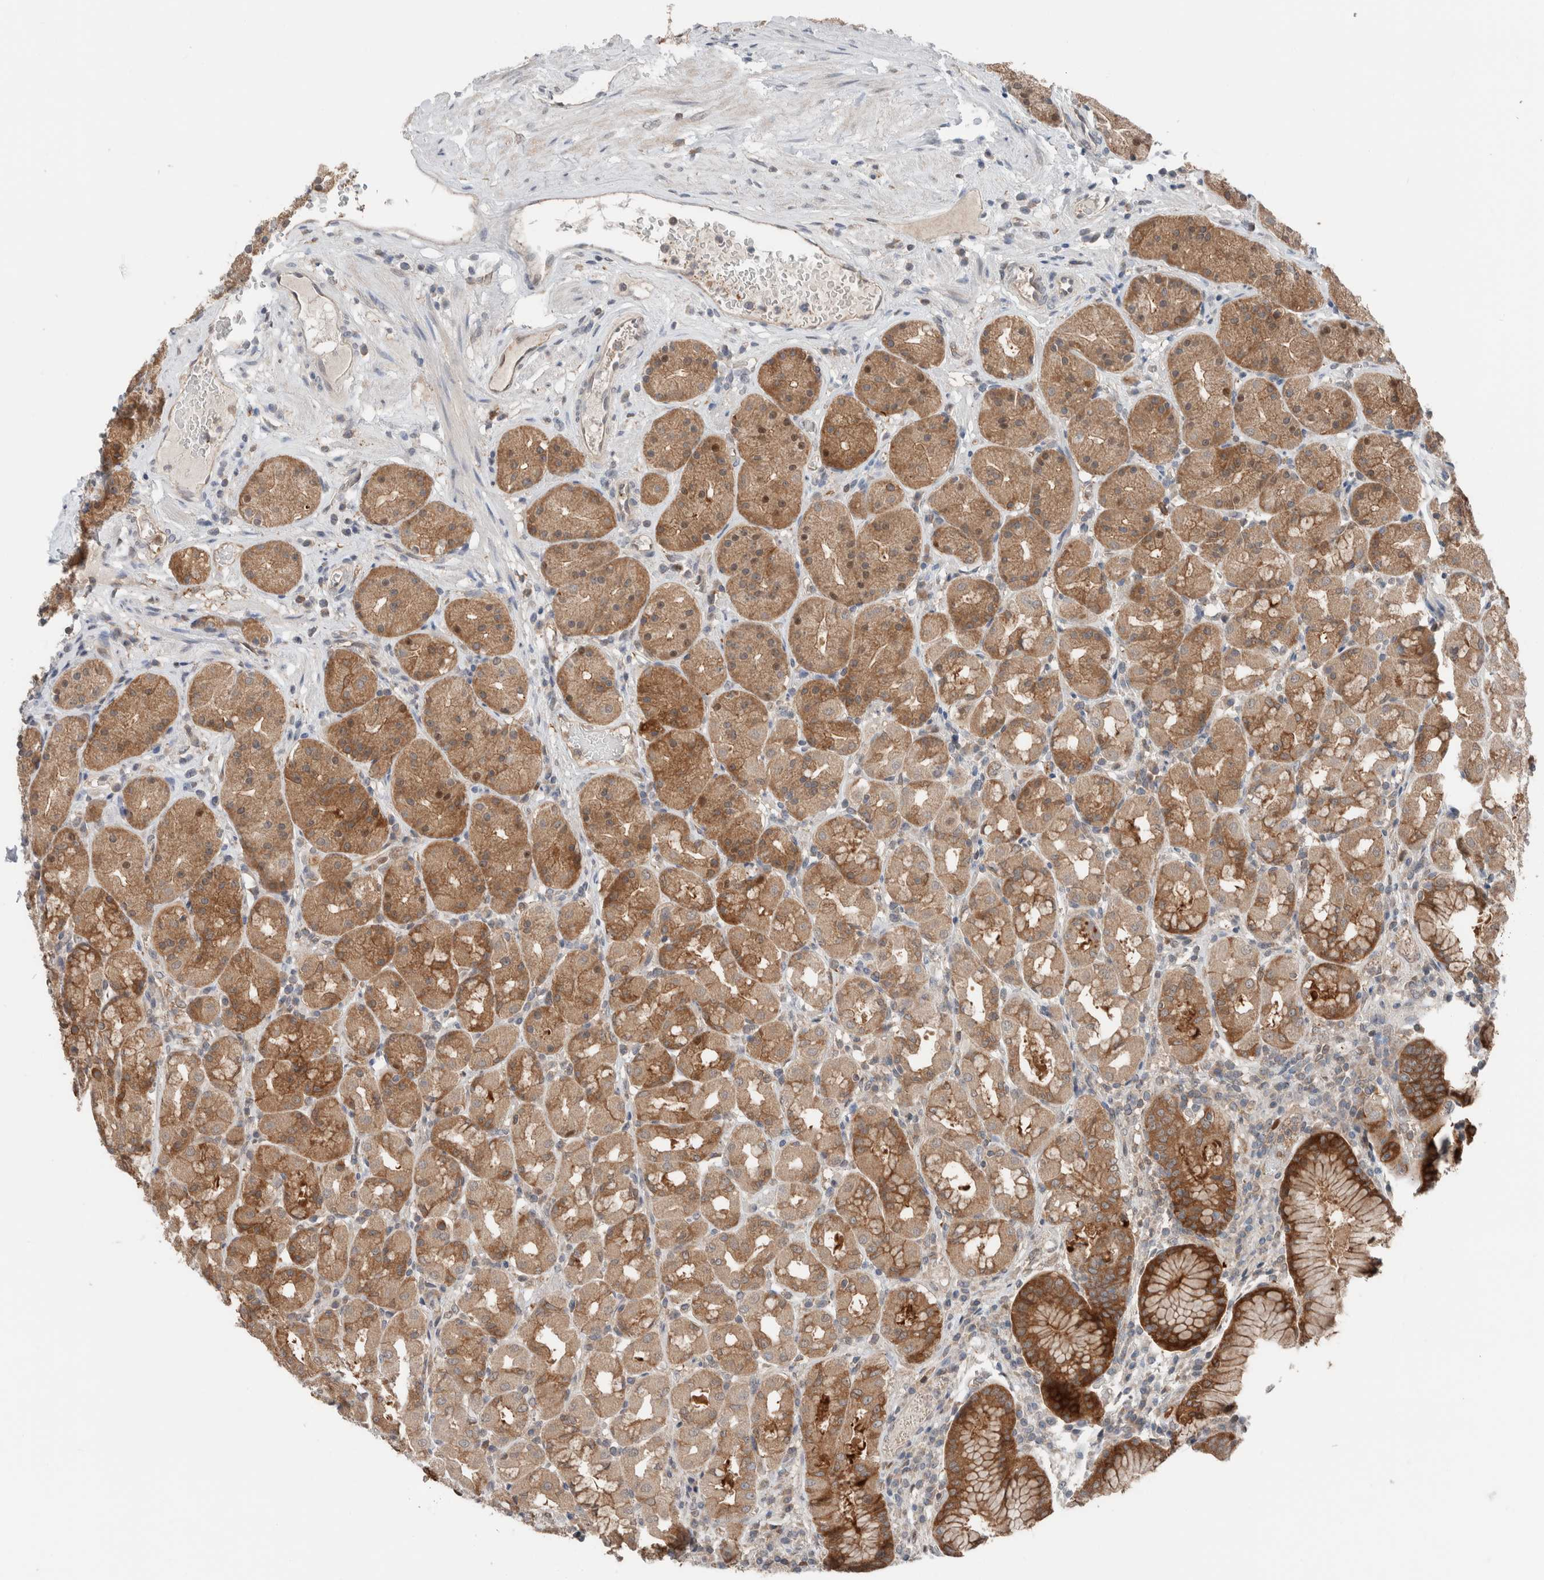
{"staining": {"intensity": "strong", "quantity": ">75%", "location": "cytoplasmic/membranous"}, "tissue": "stomach", "cell_type": "Glandular cells", "image_type": "normal", "snomed": [{"axis": "morphology", "description": "Normal tissue, NOS"}, {"axis": "topography", "description": "Stomach, lower"}], "caption": "This photomicrograph displays immunohistochemistry staining of normal human stomach, with high strong cytoplasmic/membranous positivity in about >75% of glandular cells.", "gene": "XPNPEP1", "patient": {"sex": "female", "age": 56}}